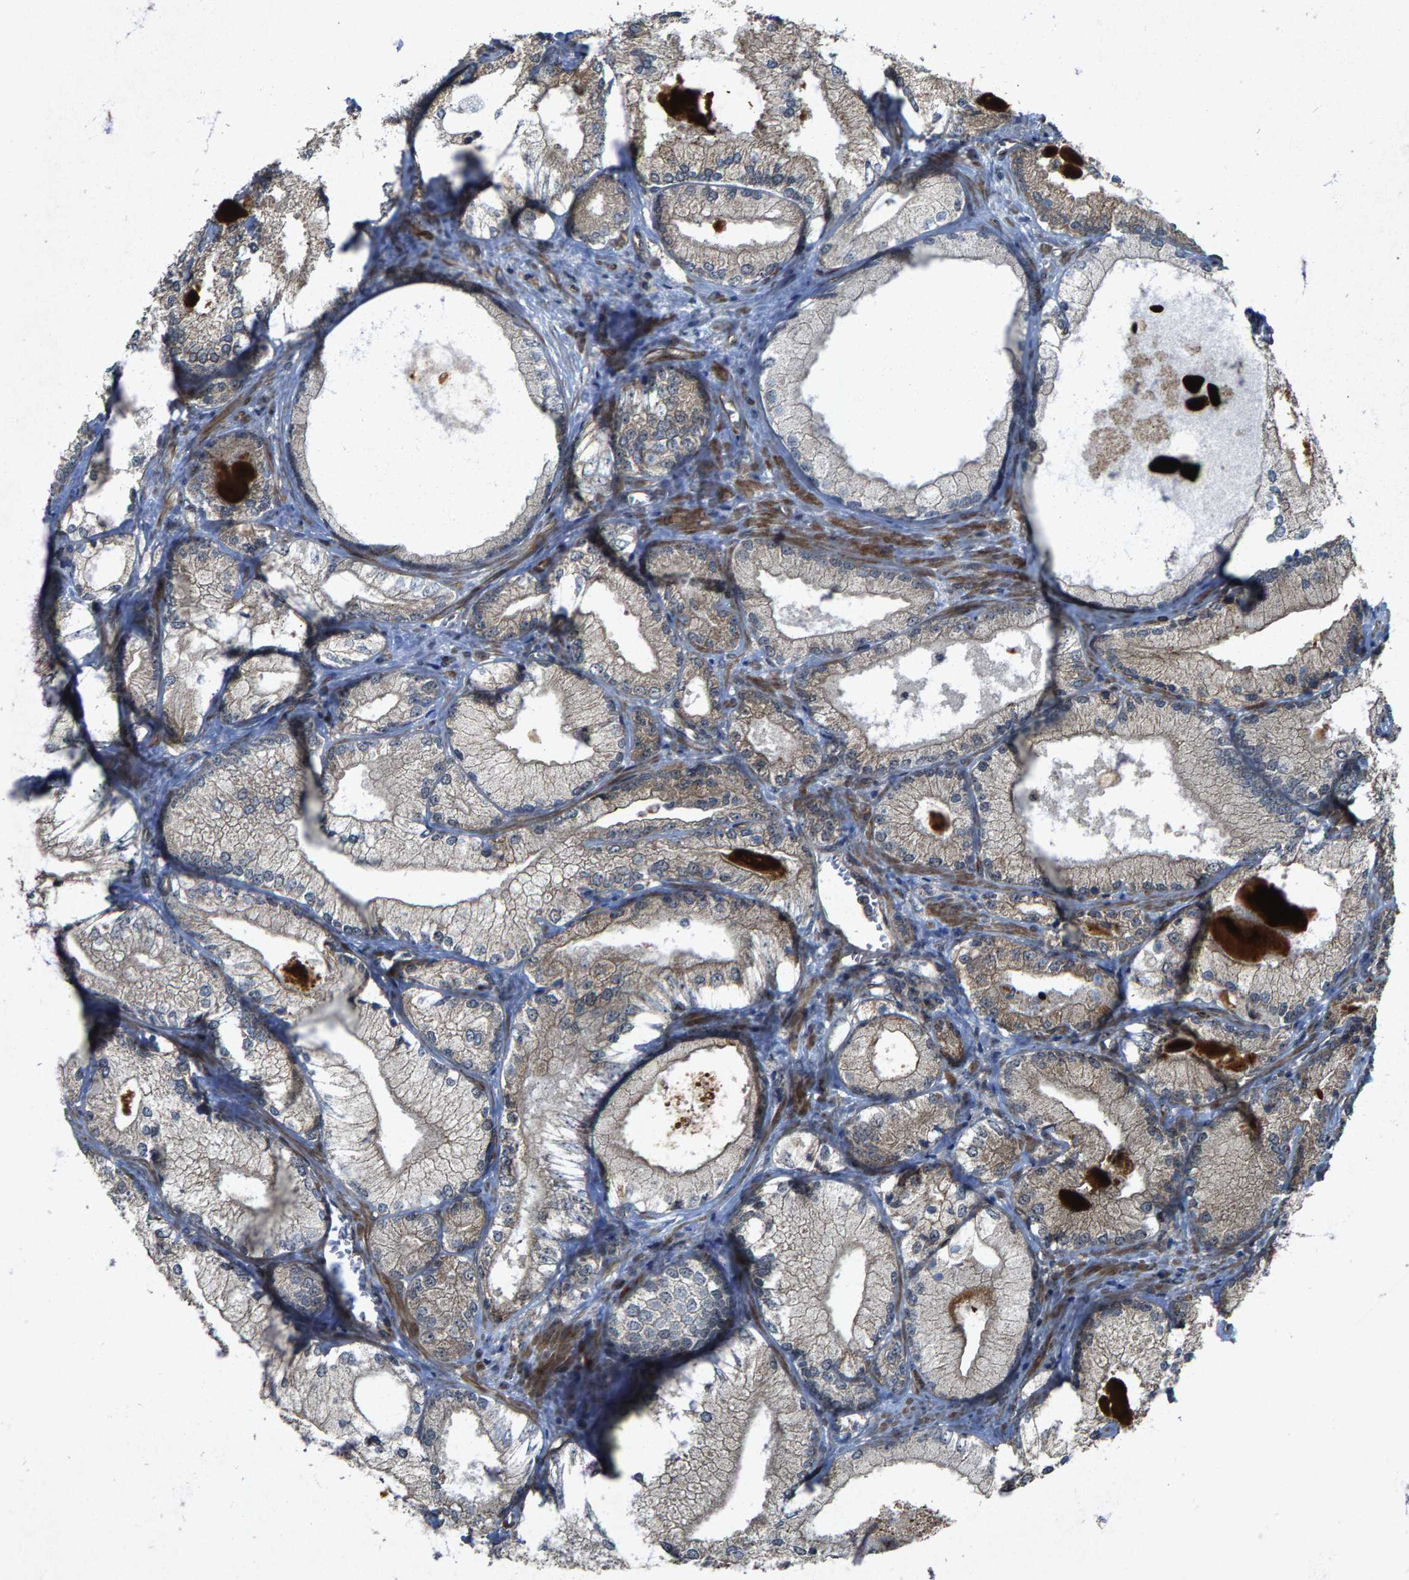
{"staining": {"intensity": "weak", "quantity": ">75%", "location": "cytoplasmic/membranous"}, "tissue": "prostate cancer", "cell_type": "Tumor cells", "image_type": "cancer", "snomed": [{"axis": "morphology", "description": "Adenocarcinoma, Low grade"}, {"axis": "topography", "description": "Prostate"}], "caption": "Adenocarcinoma (low-grade) (prostate) tissue exhibits weak cytoplasmic/membranous expression in approximately >75% of tumor cells (DAB (3,3'-diaminobenzidine) IHC with brightfield microscopy, high magnification).", "gene": "LRRC72", "patient": {"sex": "male", "age": 65}}